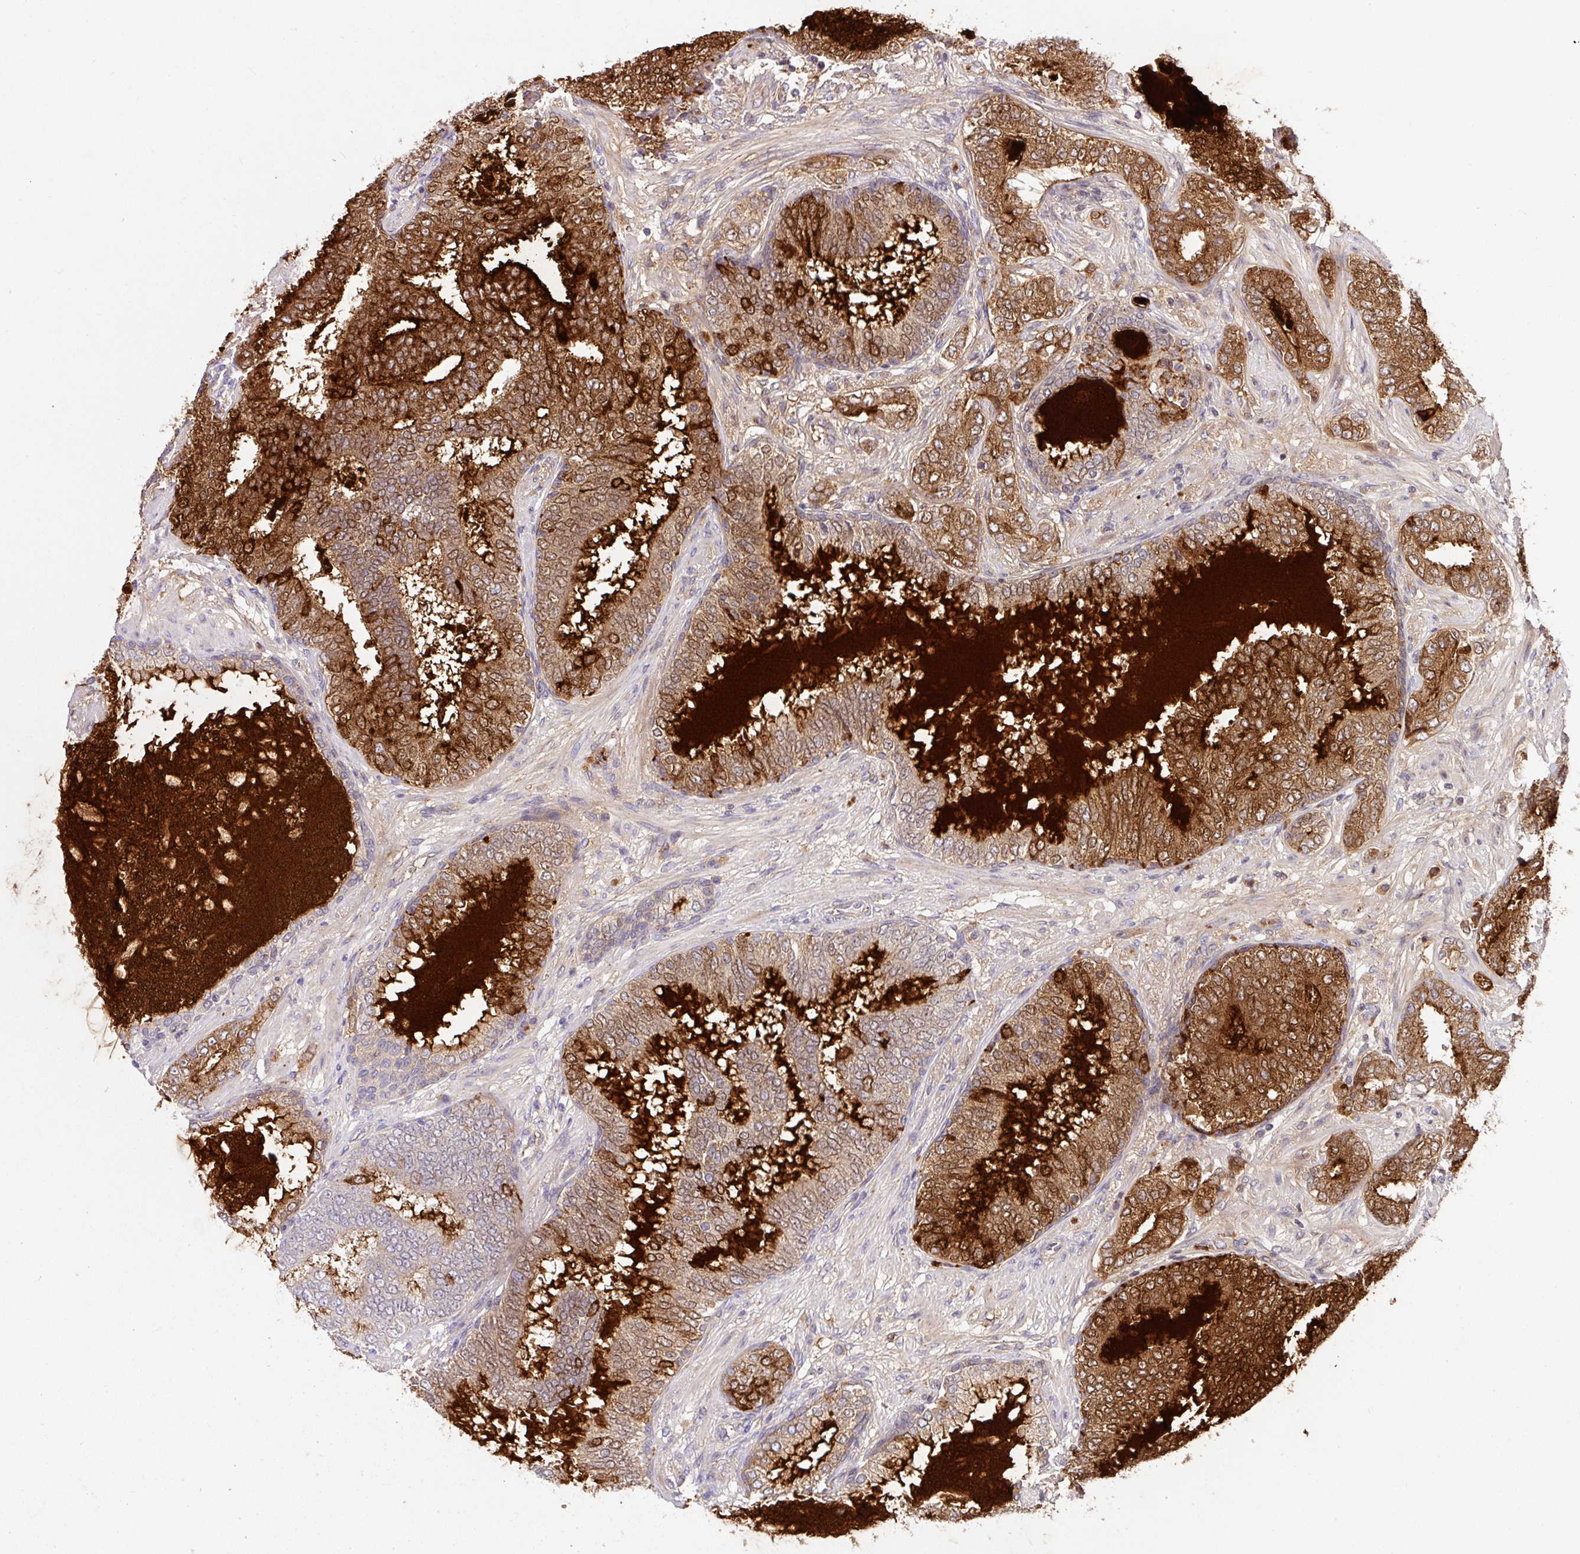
{"staining": {"intensity": "strong", "quantity": ">75%", "location": "cytoplasmic/membranous"}, "tissue": "prostate cancer", "cell_type": "Tumor cells", "image_type": "cancer", "snomed": [{"axis": "morphology", "description": "Adenocarcinoma, High grade"}, {"axis": "topography", "description": "Prostate"}], "caption": "IHC of human prostate cancer demonstrates high levels of strong cytoplasmic/membranous positivity in about >75% of tumor cells.", "gene": "CRISP3", "patient": {"sex": "male", "age": 72}}